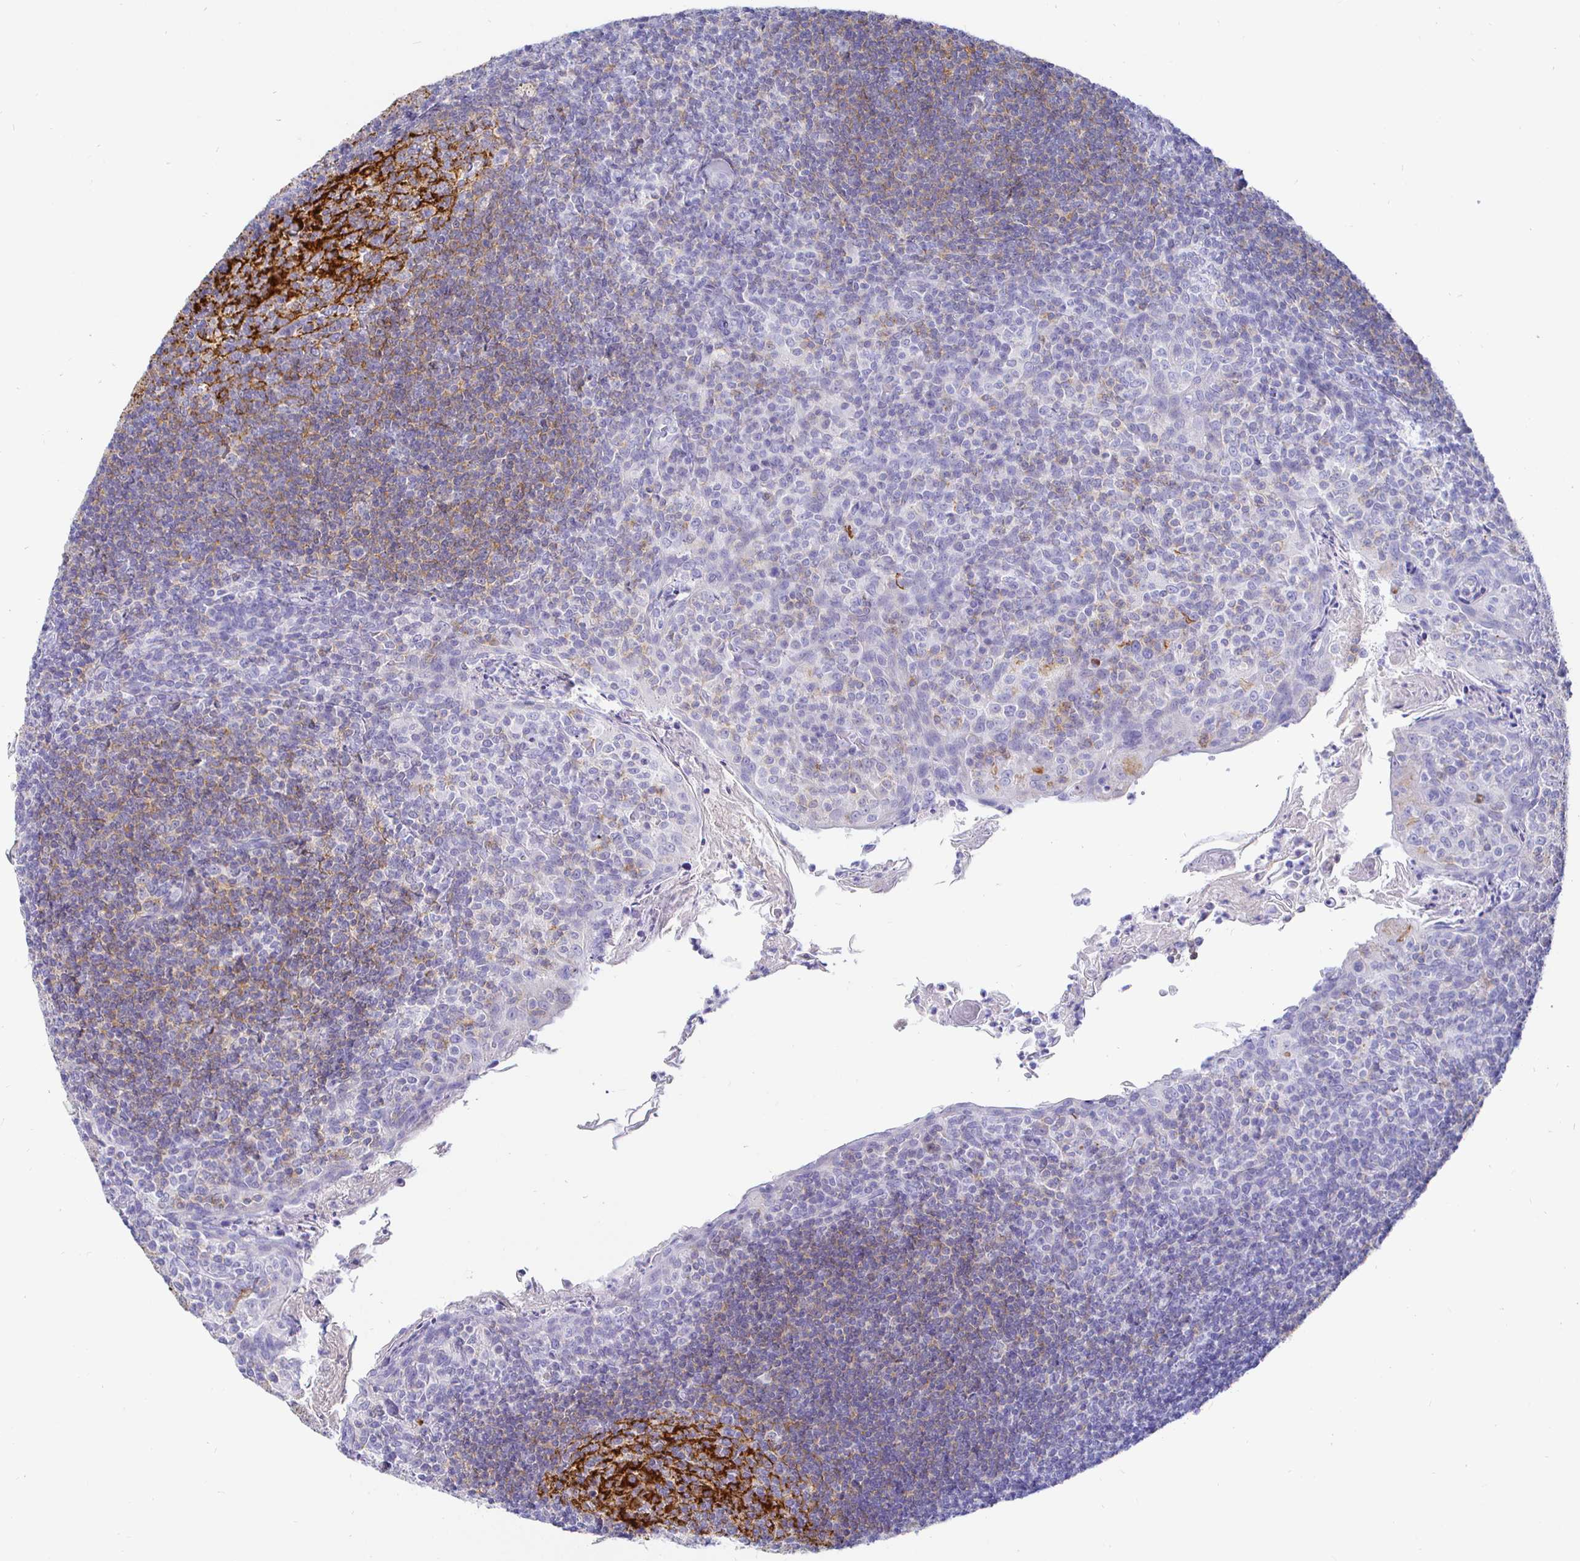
{"staining": {"intensity": "strong", "quantity": "25%-75%", "location": "cytoplasmic/membranous"}, "tissue": "tonsil", "cell_type": "Germinal center cells", "image_type": "normal", "snomed": [{"axis": "morphology", "description": "Normal tissue, NOS"}, {"axis": "topography", "description": "Tonsil"}], "caption": "About 25%-75% of germinal center cells in normal tonsil exhibit strong cytoplasmic/membranous protein positivity as visualized by brown immunohistochemical staining.", "gene": "CR2", "patient": {"sex": "female", "age": 10}}